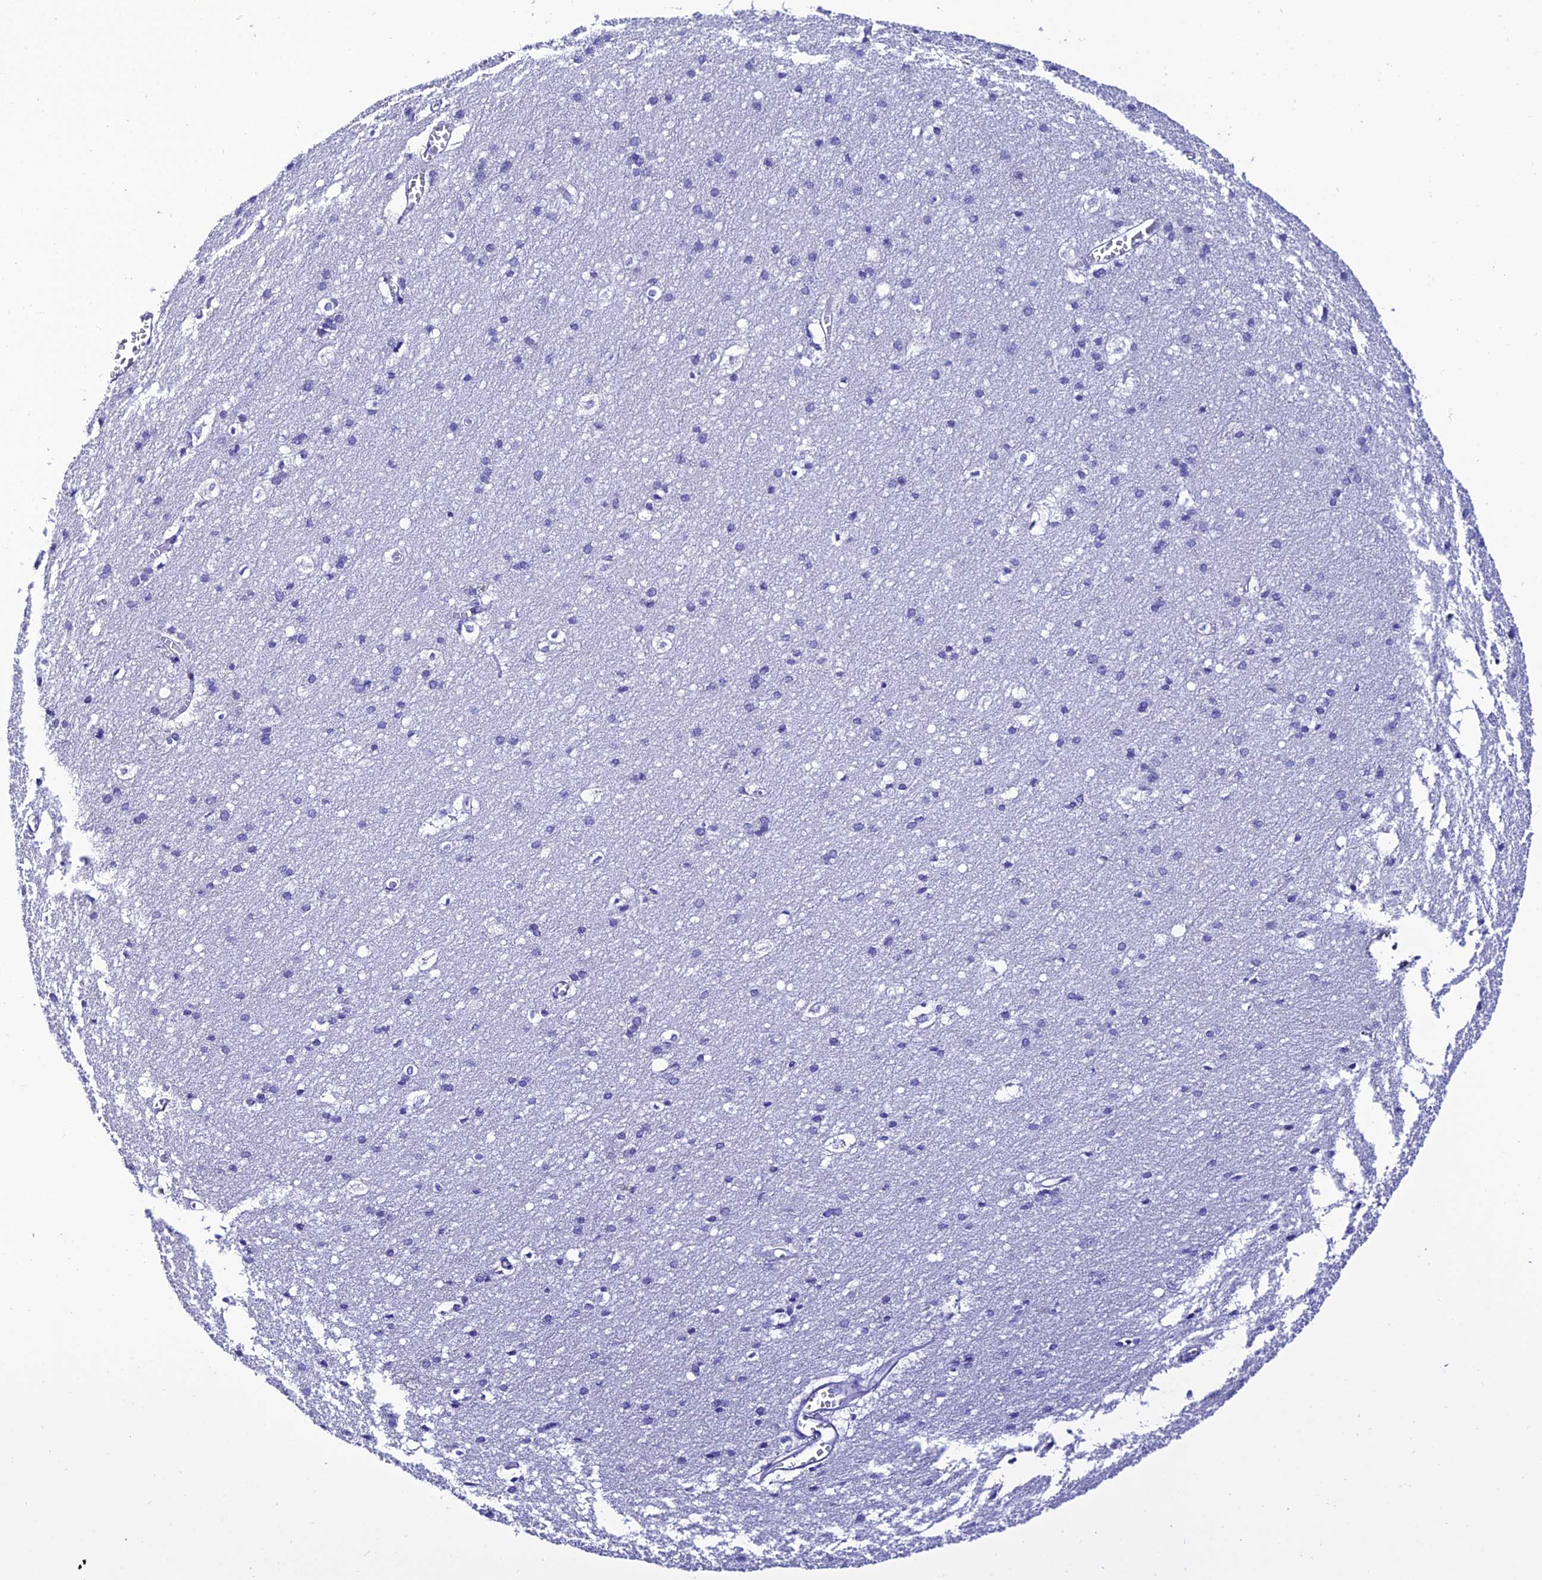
{"staining": {"intensity": "negative", "quantity": "none", "location": "none"}, "tissue": "cerebral cortex", "cell_type": "Endothelial cells", "image_type": "normal", "snomed": [{"axis": "morphology", "description": "Normal tissue, NOS"}, {"axis": "topography", "description": "Cerebral cortex"}], "caption": "This micrograph is of normal cerebral cortex stained with immunohistochemistry (IHC) to label a protein in brown with the nuclei are counter-stained blue. There is no positivity in endothelial cells.", "gene": "OR4D5", "patient": {"sex": "male", "age": 54}}